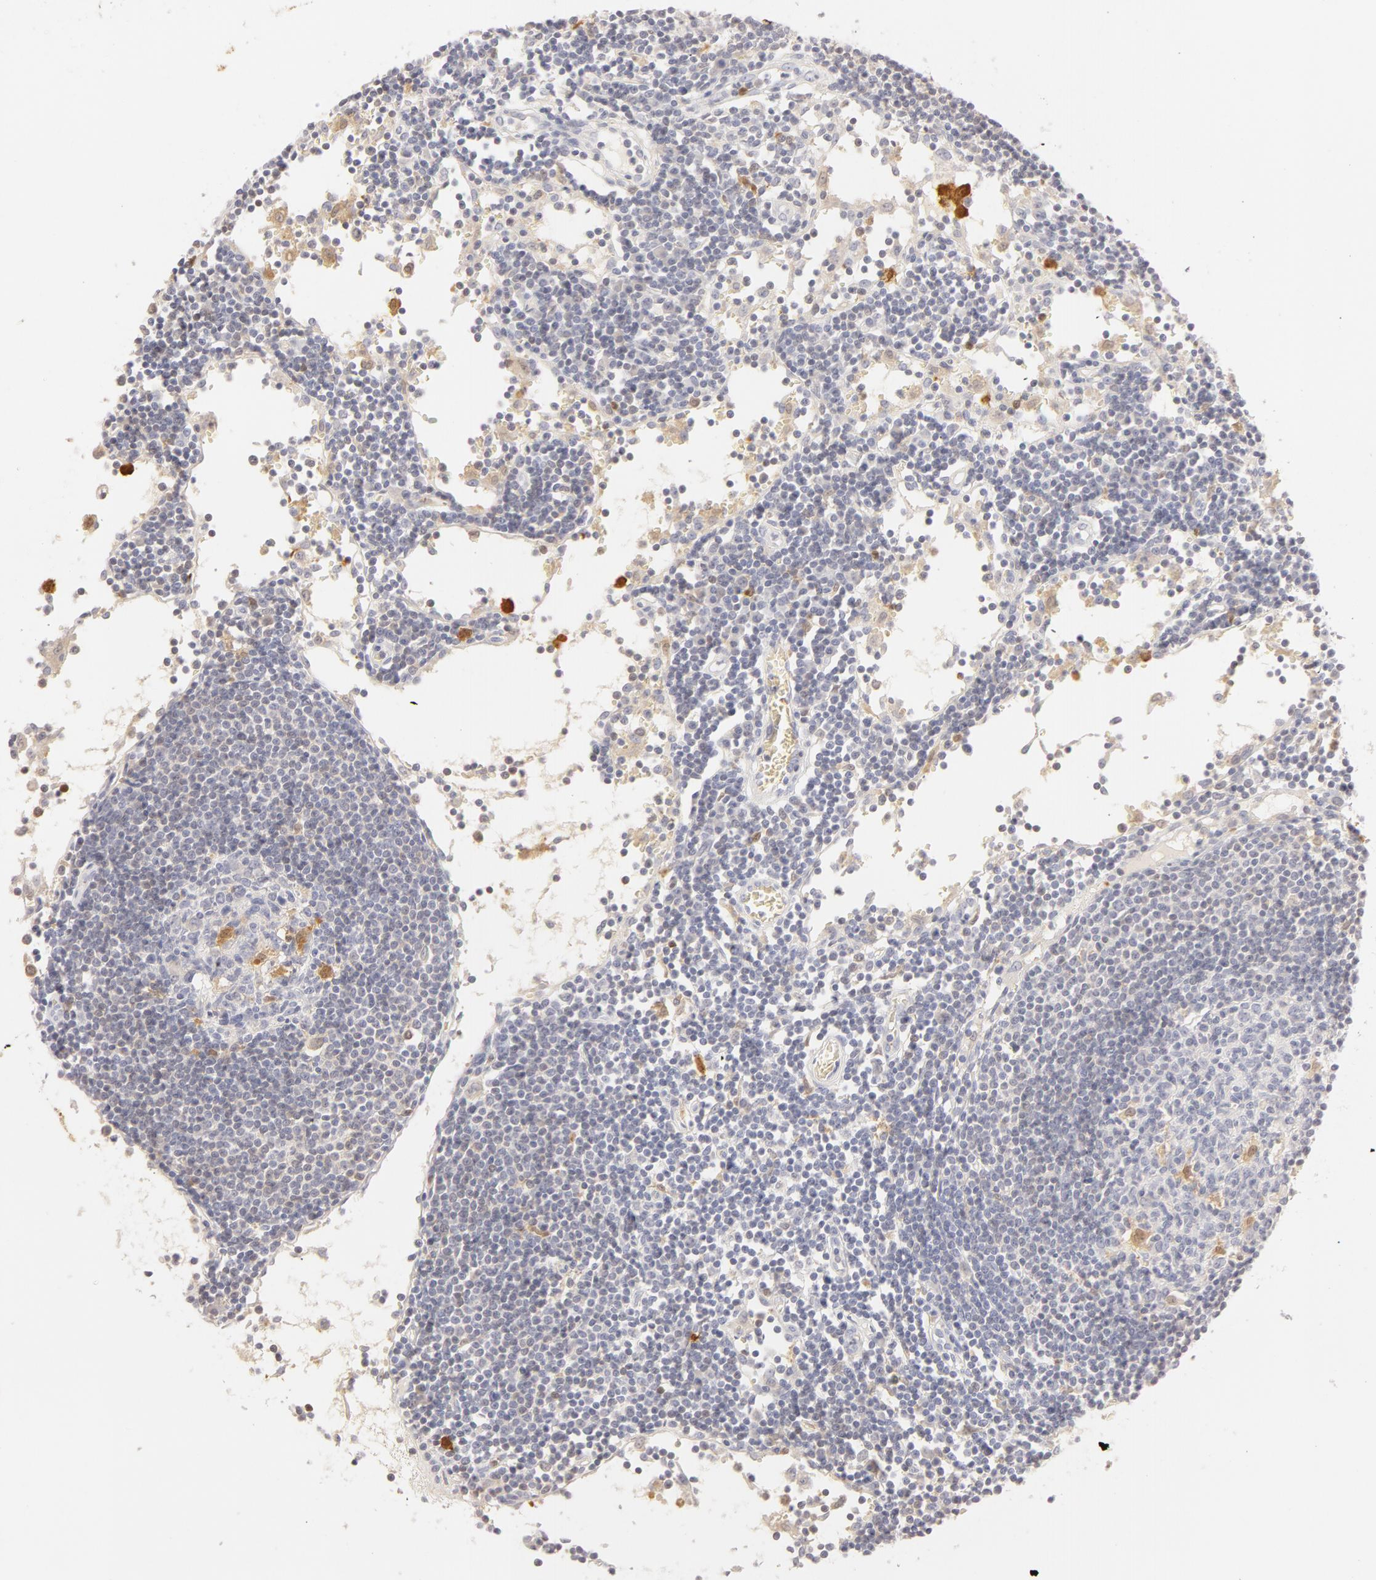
{"staining": {"intensity": "moderate", "quantity": "<25%", "location": "cytoplasmic/membranous,nuclear"}, "tissue": "lymph node", "cell_type": "Germinal center cells", "image_type": "normal", "snomed": [{"axis": "morphology", "description": "Normal tissue, NOS"}, {"axis": "topography", "description": "Lymph node"}], "caption": "Immunohistochemistry of benign lymph node exhibits low levels of moderate cytoplasmic/membranous,nuclear staining in approximately <25% of germinal center cells. (DAB (3,3'-diaminobenzidine) IHC with brightfield microscopy, high magnification).", "gene": "CA2", "patient": {"sex": "female", "age": 55}}